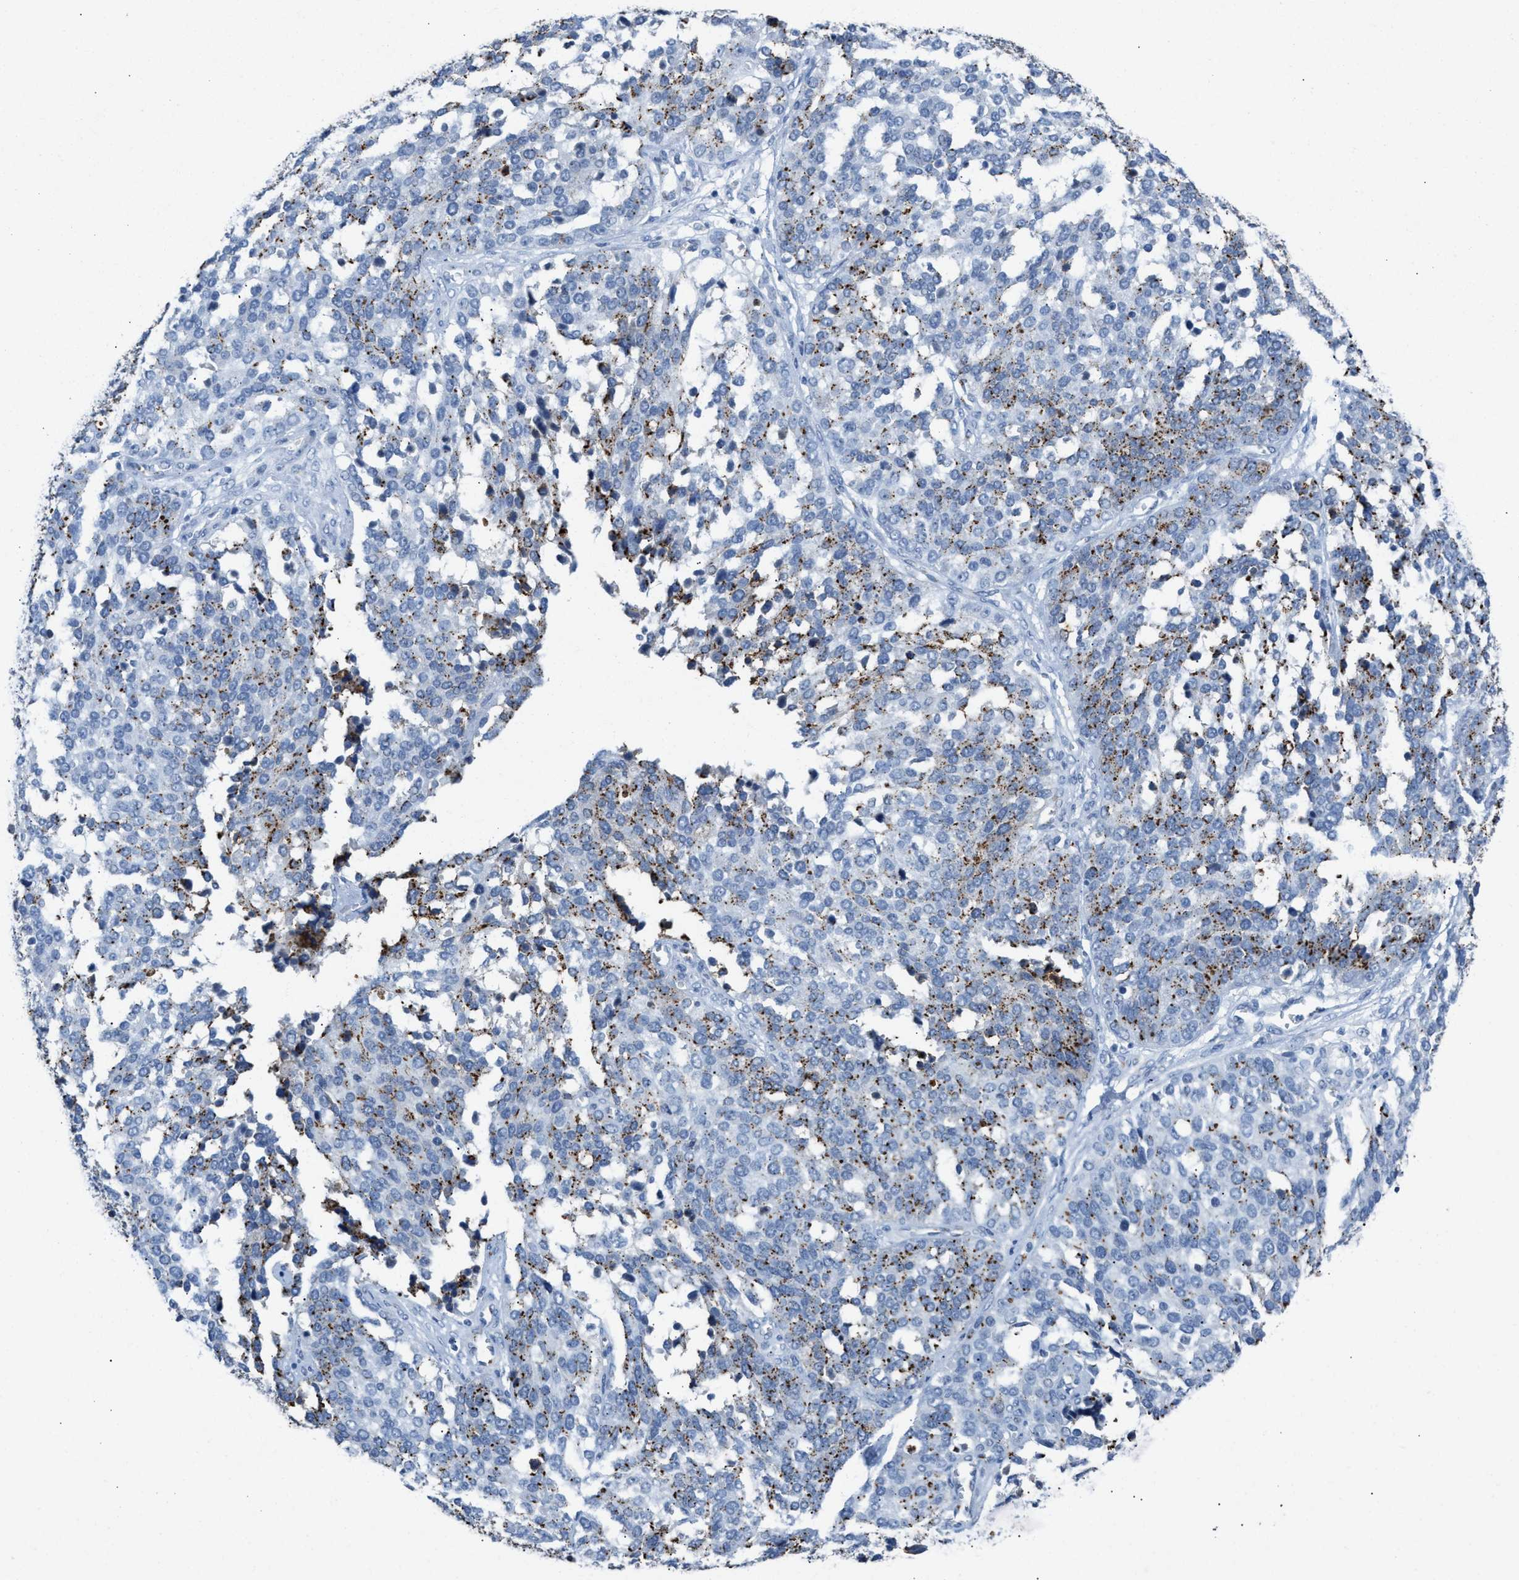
{"staining": {"intensity": "moderate", "quantity": "25%-75%", "location": "cytoplasmic/membranous"}, "tissue": "ovarian cancer", "cell_type": "Tumor cells", "image_type": "cancer", "snomed": [{"axis": "morphology", "description": "Cystadenocarcinoma, serous, NOS"}, {"axis": "topography", "description": "Ovary"}], "caption": "Brown immunohistochemical staining in human ovarian cancer (serous cystadenocarcinoma) reveals moderate cytoplasmic/membranous expression in approximately 25%-75% of tumor cells. (Stains: DAB in brown, nuclei in blue, Microscopy: brightfield microscopy at high magnification).", "gene": "SLC5A5", "patient": {"sex": "female", "age": 44}}